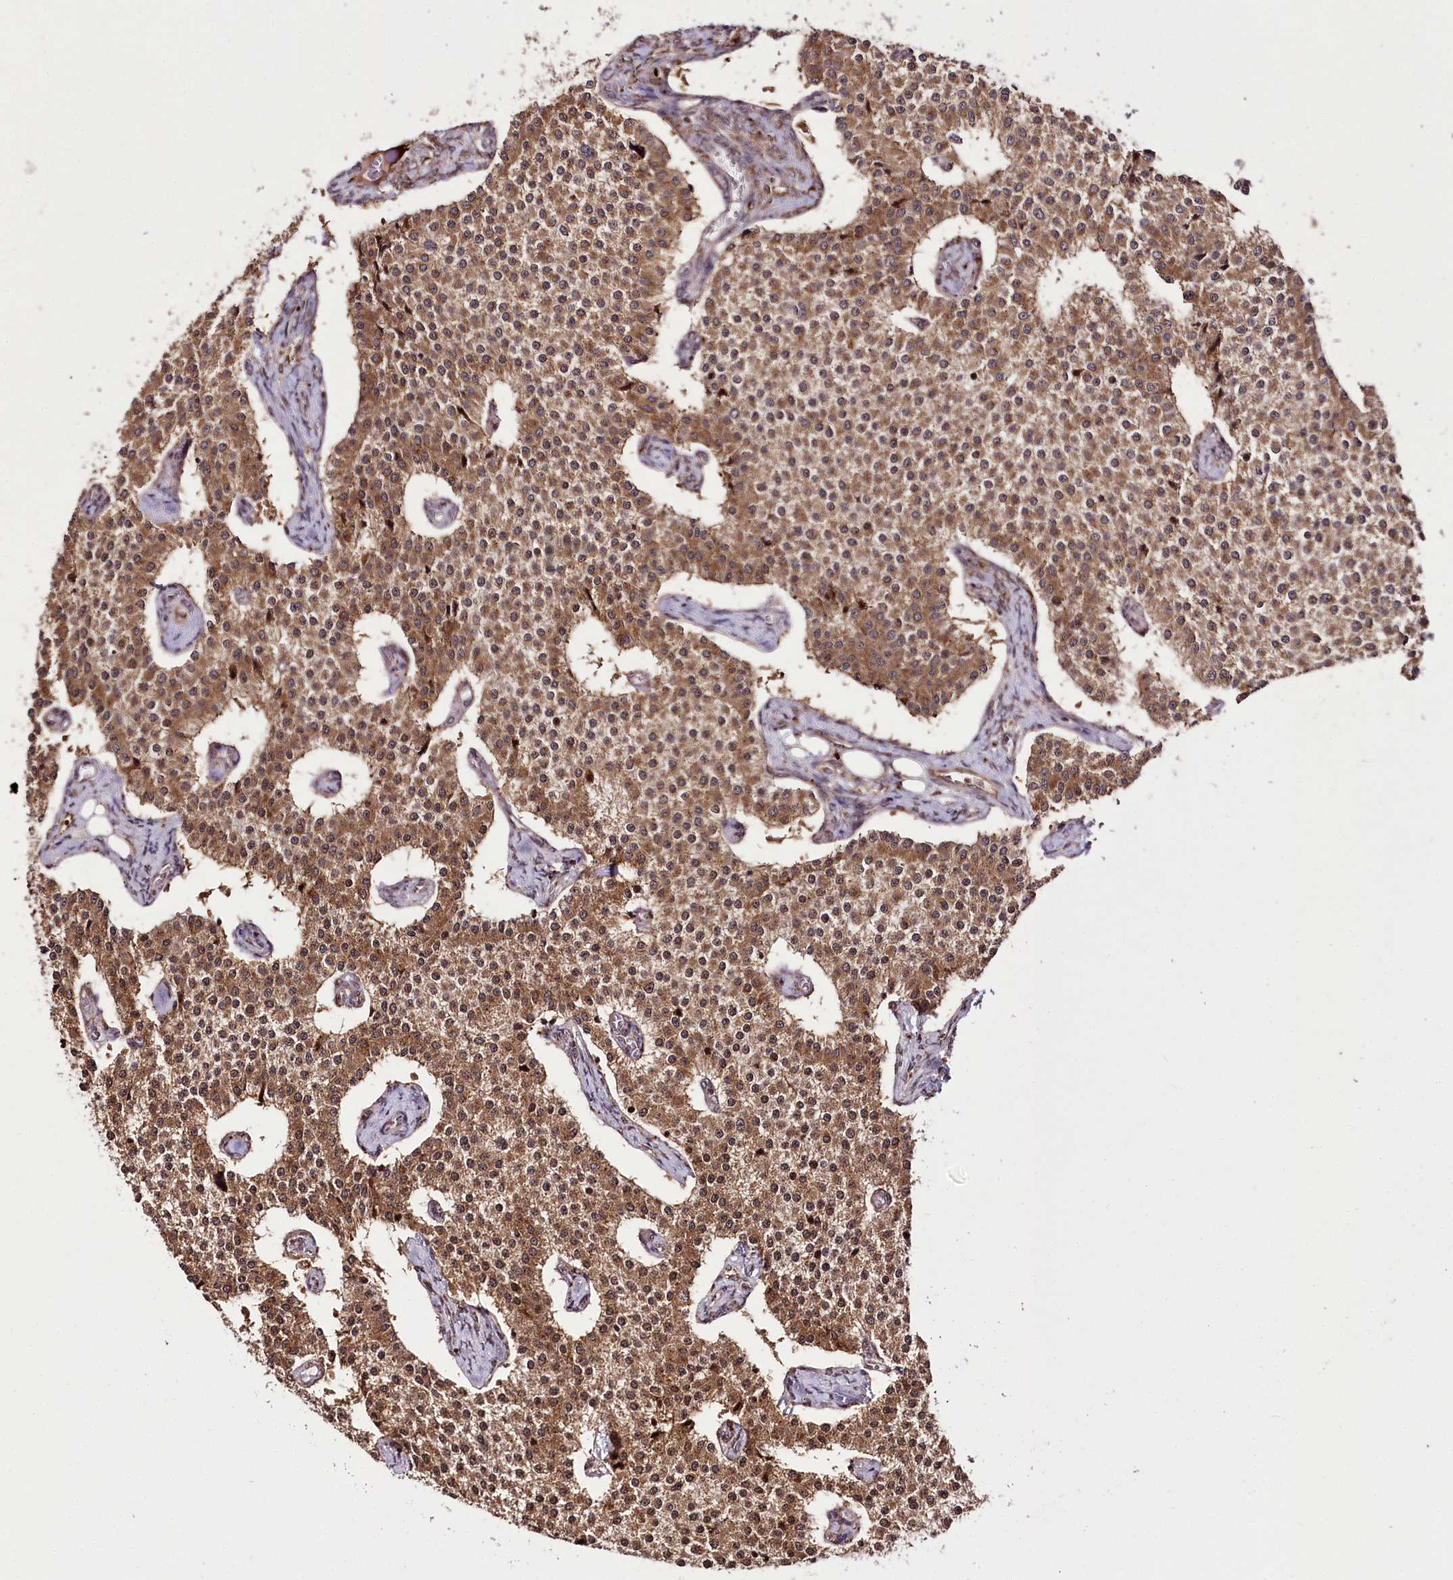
{"staining": {"intensity": "strong", "quantity": ">75%", "location": "cytoplasmic/membranous,nuclear"}, "tissue": "carcinoid", "cell_type": "Tumor cells", "image_type": "cancer", "snomed": [{"axis": "morphology", "description": "Carcinoid, malignant, NOS"}, {"axis": "topography", "description": "Colon"}], "caption": "Carcinoid stained with DAB (3,3'-diaminobenzidine) immunohistochemistry shows high levels of strong cytoplasmic/membranous and nuclear positivity in about >75% of tumor cells.", "gene": "HOXC8", "patient": {"sex": "female", "age": 52}}